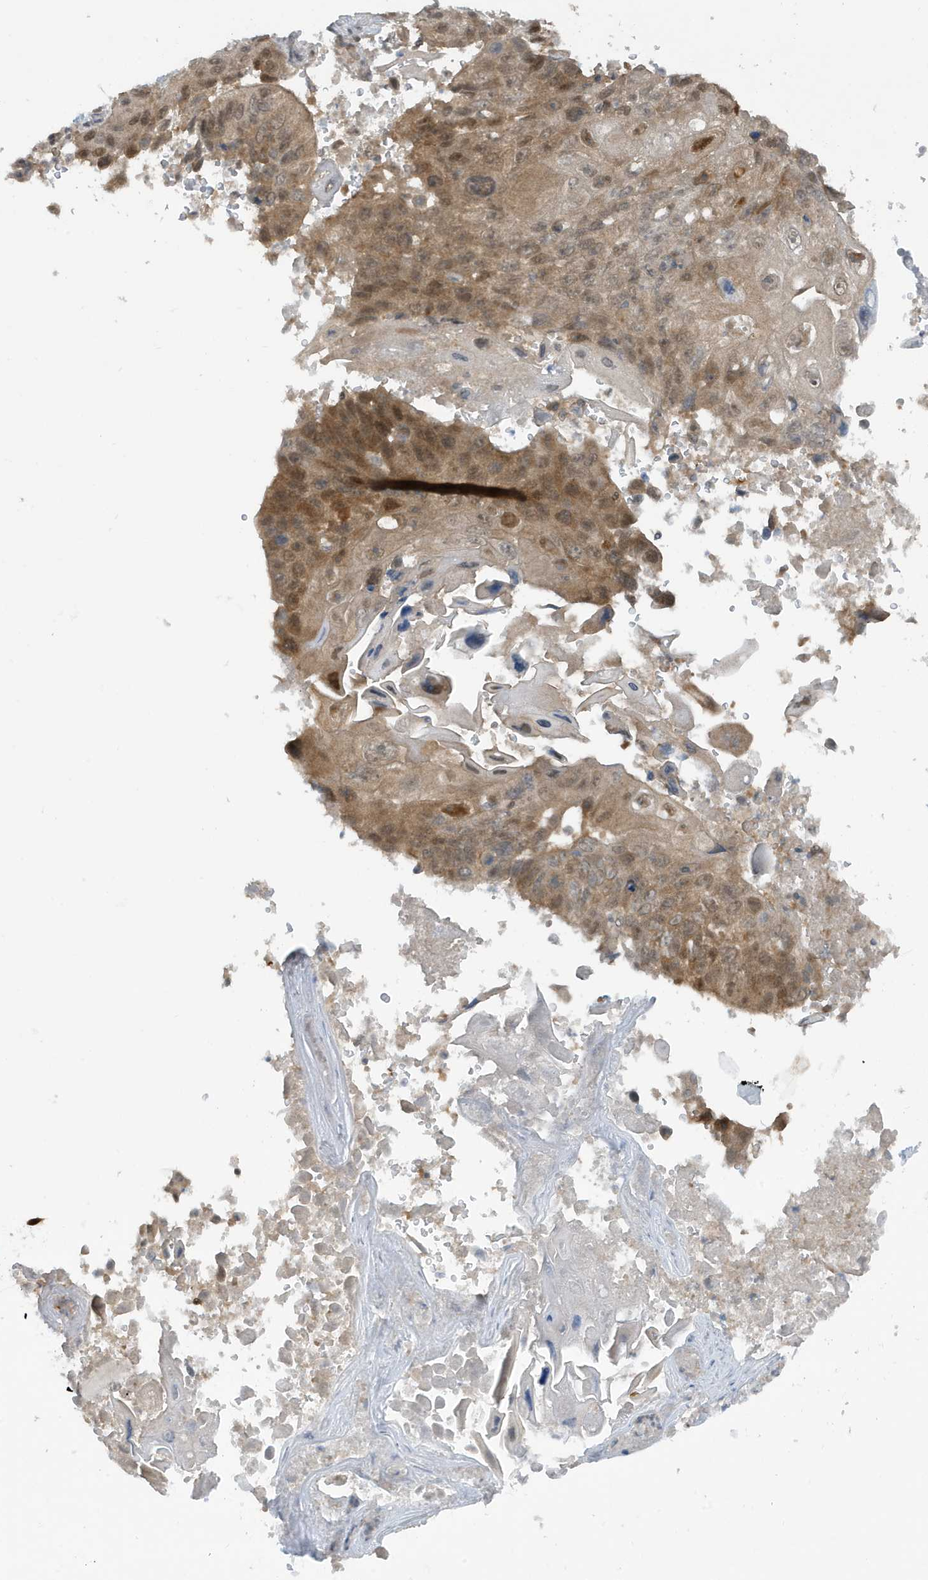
{"staining": {"intensity": "moderate", "quantity": ">75%", "location": "cytoplasmic/membranous"}, "tissue": "lung cancer", "cell_type": "Tumor cells", "image_type": "cancer", "snomed": [{"axis": "morphology", "description": "Squamous cell carcinoma, NOS"}, {"axis": "topography", "description": "Lung"}], "caption": "A high-resolution micrograph shows immunohistochemistry staining of squamous cell carcinoma (lung), which exhibits moderate cytoplasmic/membranous positivity in about >75% of tumor cells.", "gene": "OGA", "patient": {"sex": "male", "age": 61}}